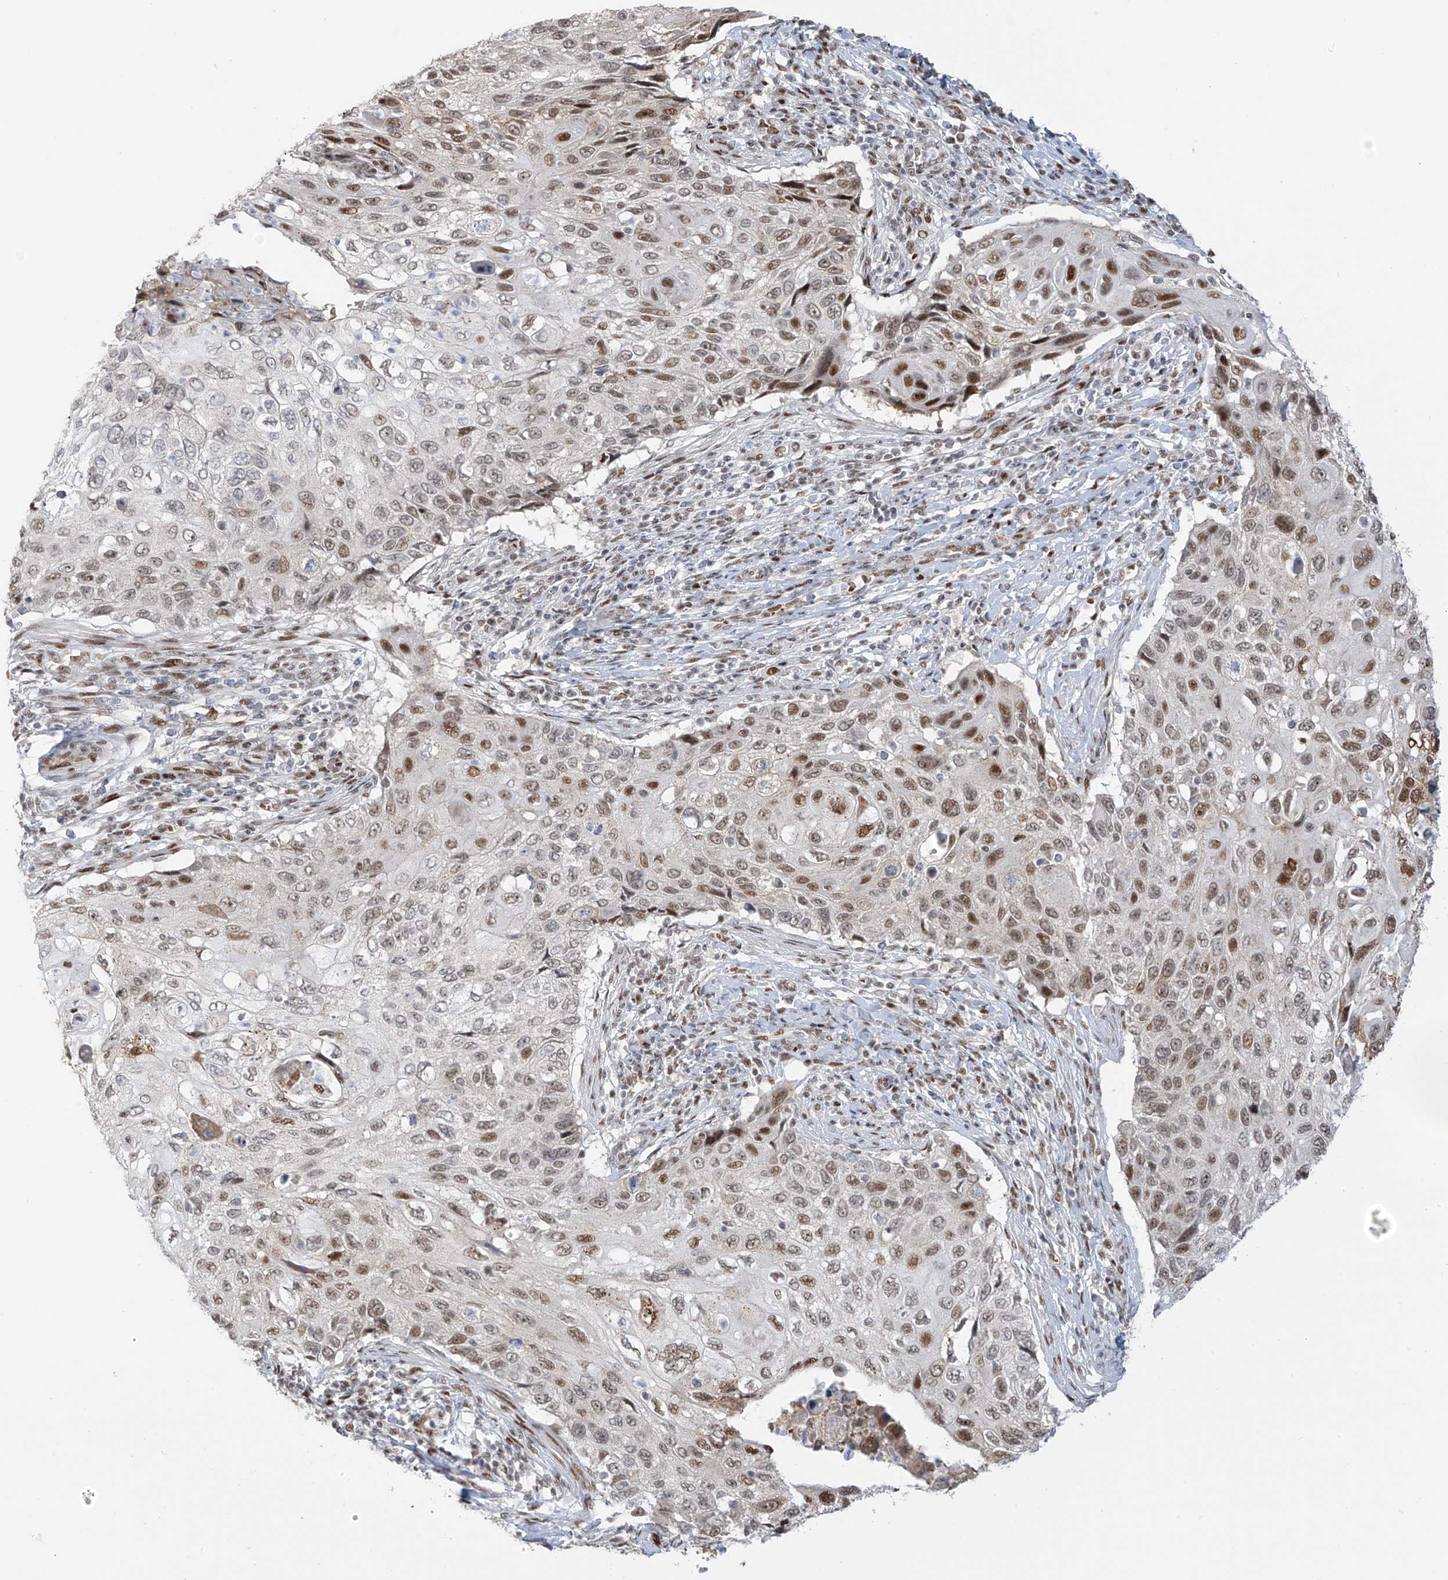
{"staining": {"intensity": "moderate", "quantity": "25%-75%", "location": "nuclear"}, "tissue": "cervical cancer", "cell_type": "Tumor cells", "image_type": "cancer", "snomed": [{"axis": "morphology", "description": "Squamous cell carcinoma, NOS"}, {"axis": "topography", "description": "Cervix"}], "caption": "A brown stain highlights moderate nuclear expression of a protein in human cervical cancer (squamous cell carcinoma) tumor cells. (DAB (3,3'-diaminobenzidine) IHC, brown staining for protein, blue staining for nuclei).", "gene": "ZCWPW2", "patient": {"sex": "female", "age": 70}}